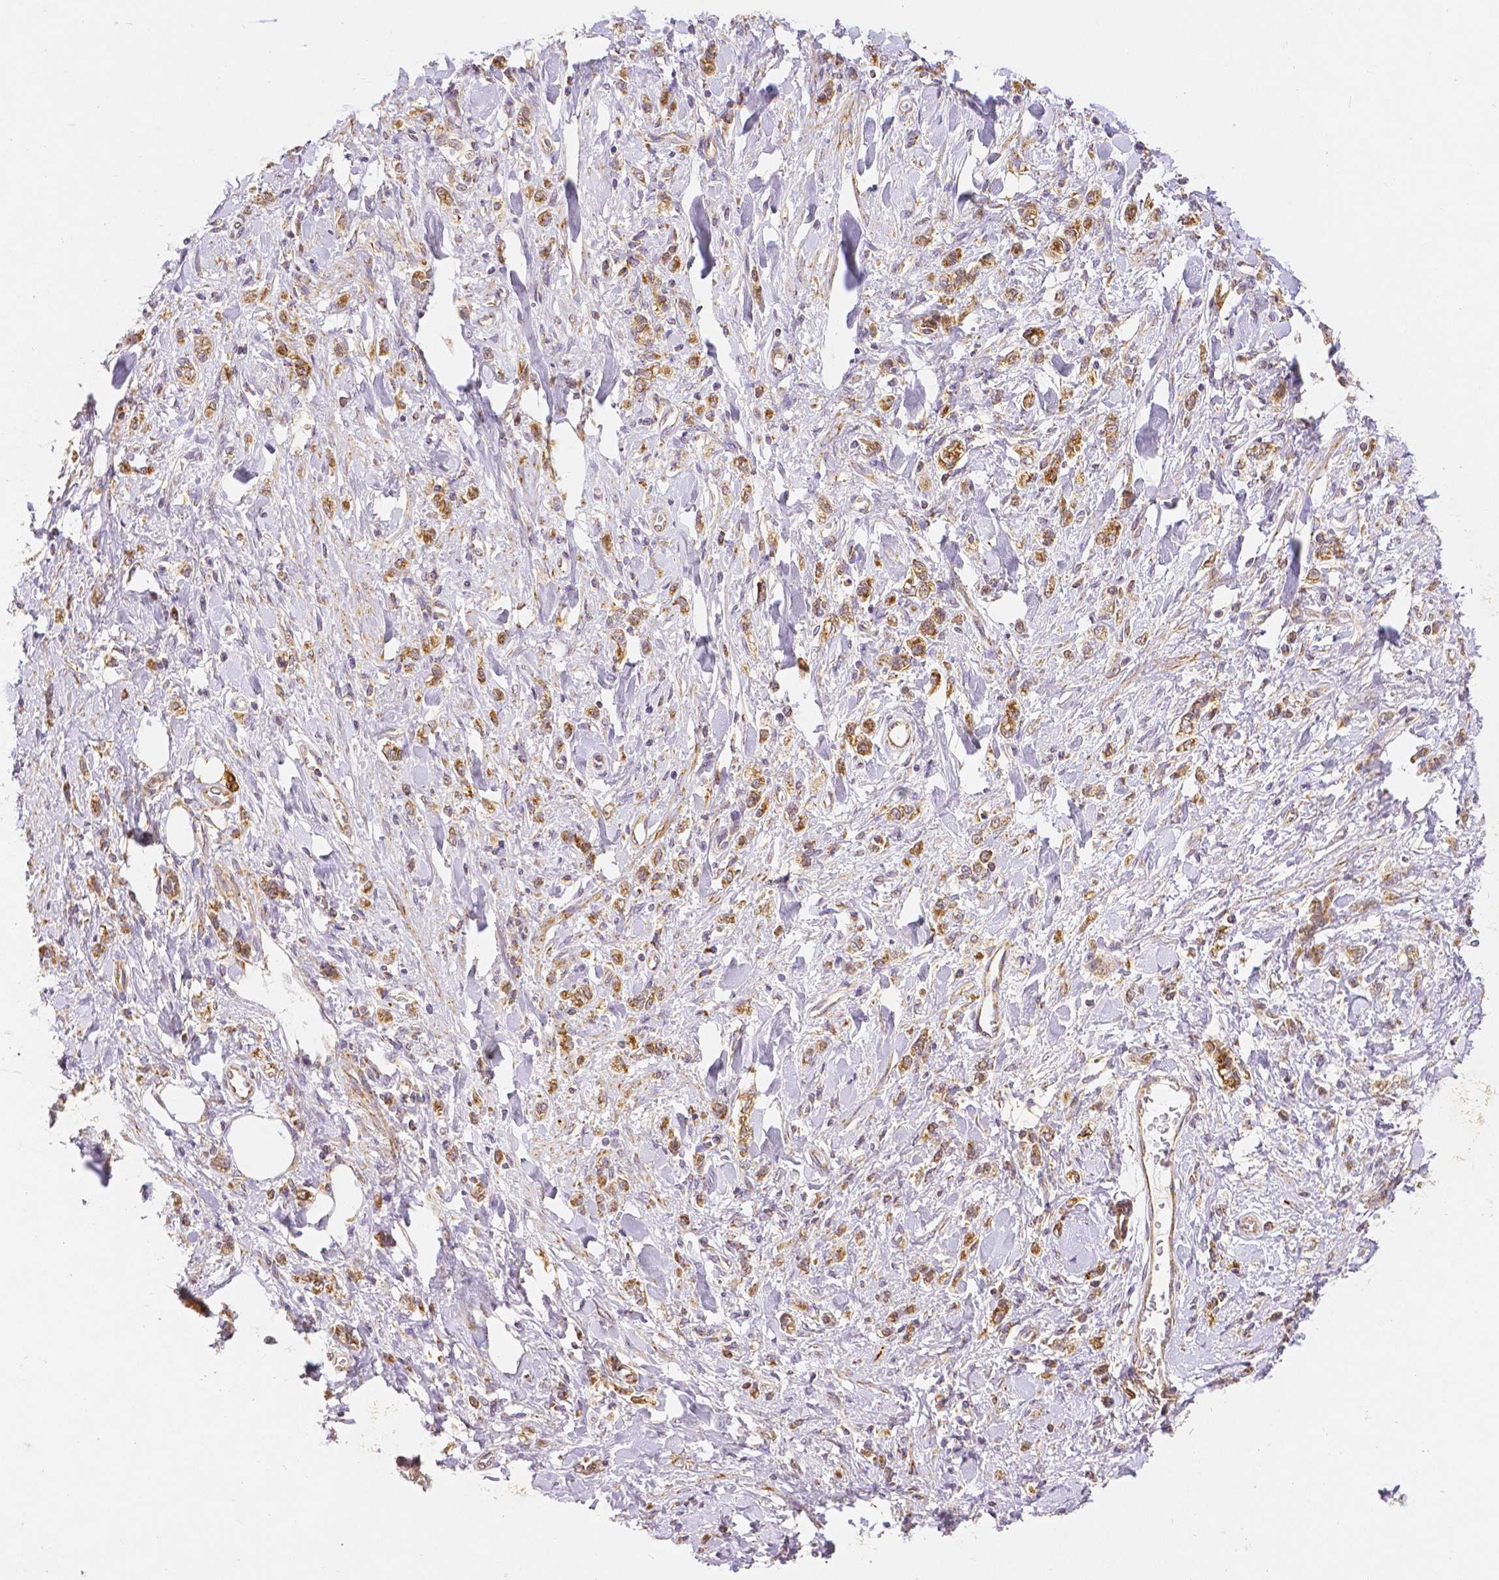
{"staining": {"intensity": "strong", "quantity": ">75%", "location": "cytoplasmic/membranous"}, "tissue": "stomach cancer", "cell_type": "Tumor cells", "image_type": "cancer", "snomed": [{"axis": "morphology", "description": "Adenocarcinoma, NOS"}, {"axis": "topography", "description": "Stomach"}], "caption": "A brown stain highlights strong cytoplasmic/membranous positivity of a protein in human adenocarcinoma (stomach) tumor cells.", "gene": "RHOT1", "patient": {"sex": "male", "age": 77}}